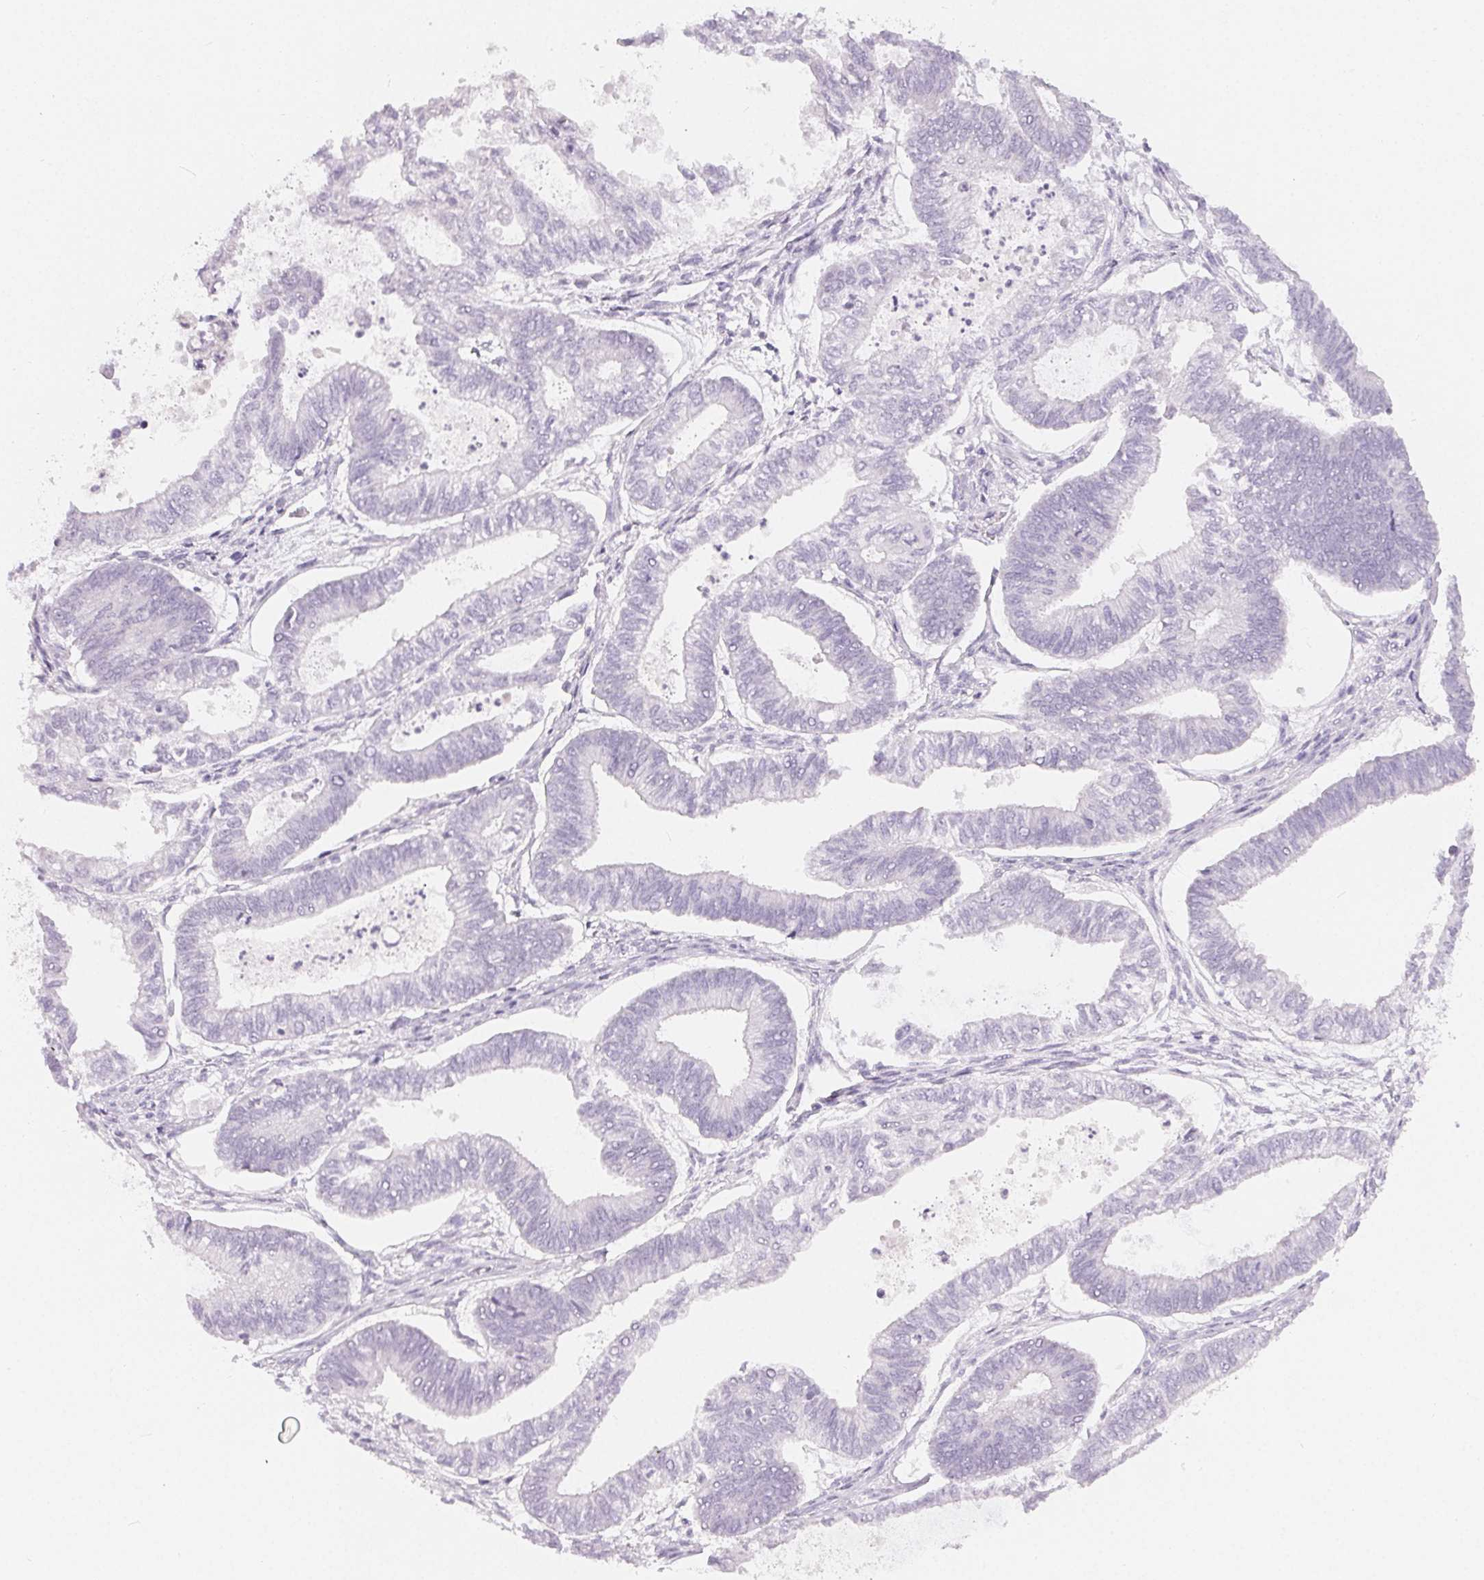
{"staining": {"intensity": "negative", "quantity": "none", "location": "none"}, "tissue": "ovarian cancer", "cell_type": "Tumor cells", "image_type": "cancer", "snomed": [{"axis": "morphology", "description": "Carcinoma, endometroid"}, {"axis": "topography", "description": "Ovary"}], "caption": "Endometroid carcinoma (ovarian) stained for a protein using immunohistochemistry displays no expression tumor cells.", "gene": "MIOX", "patient": {"sex": "female", "age": 64}}